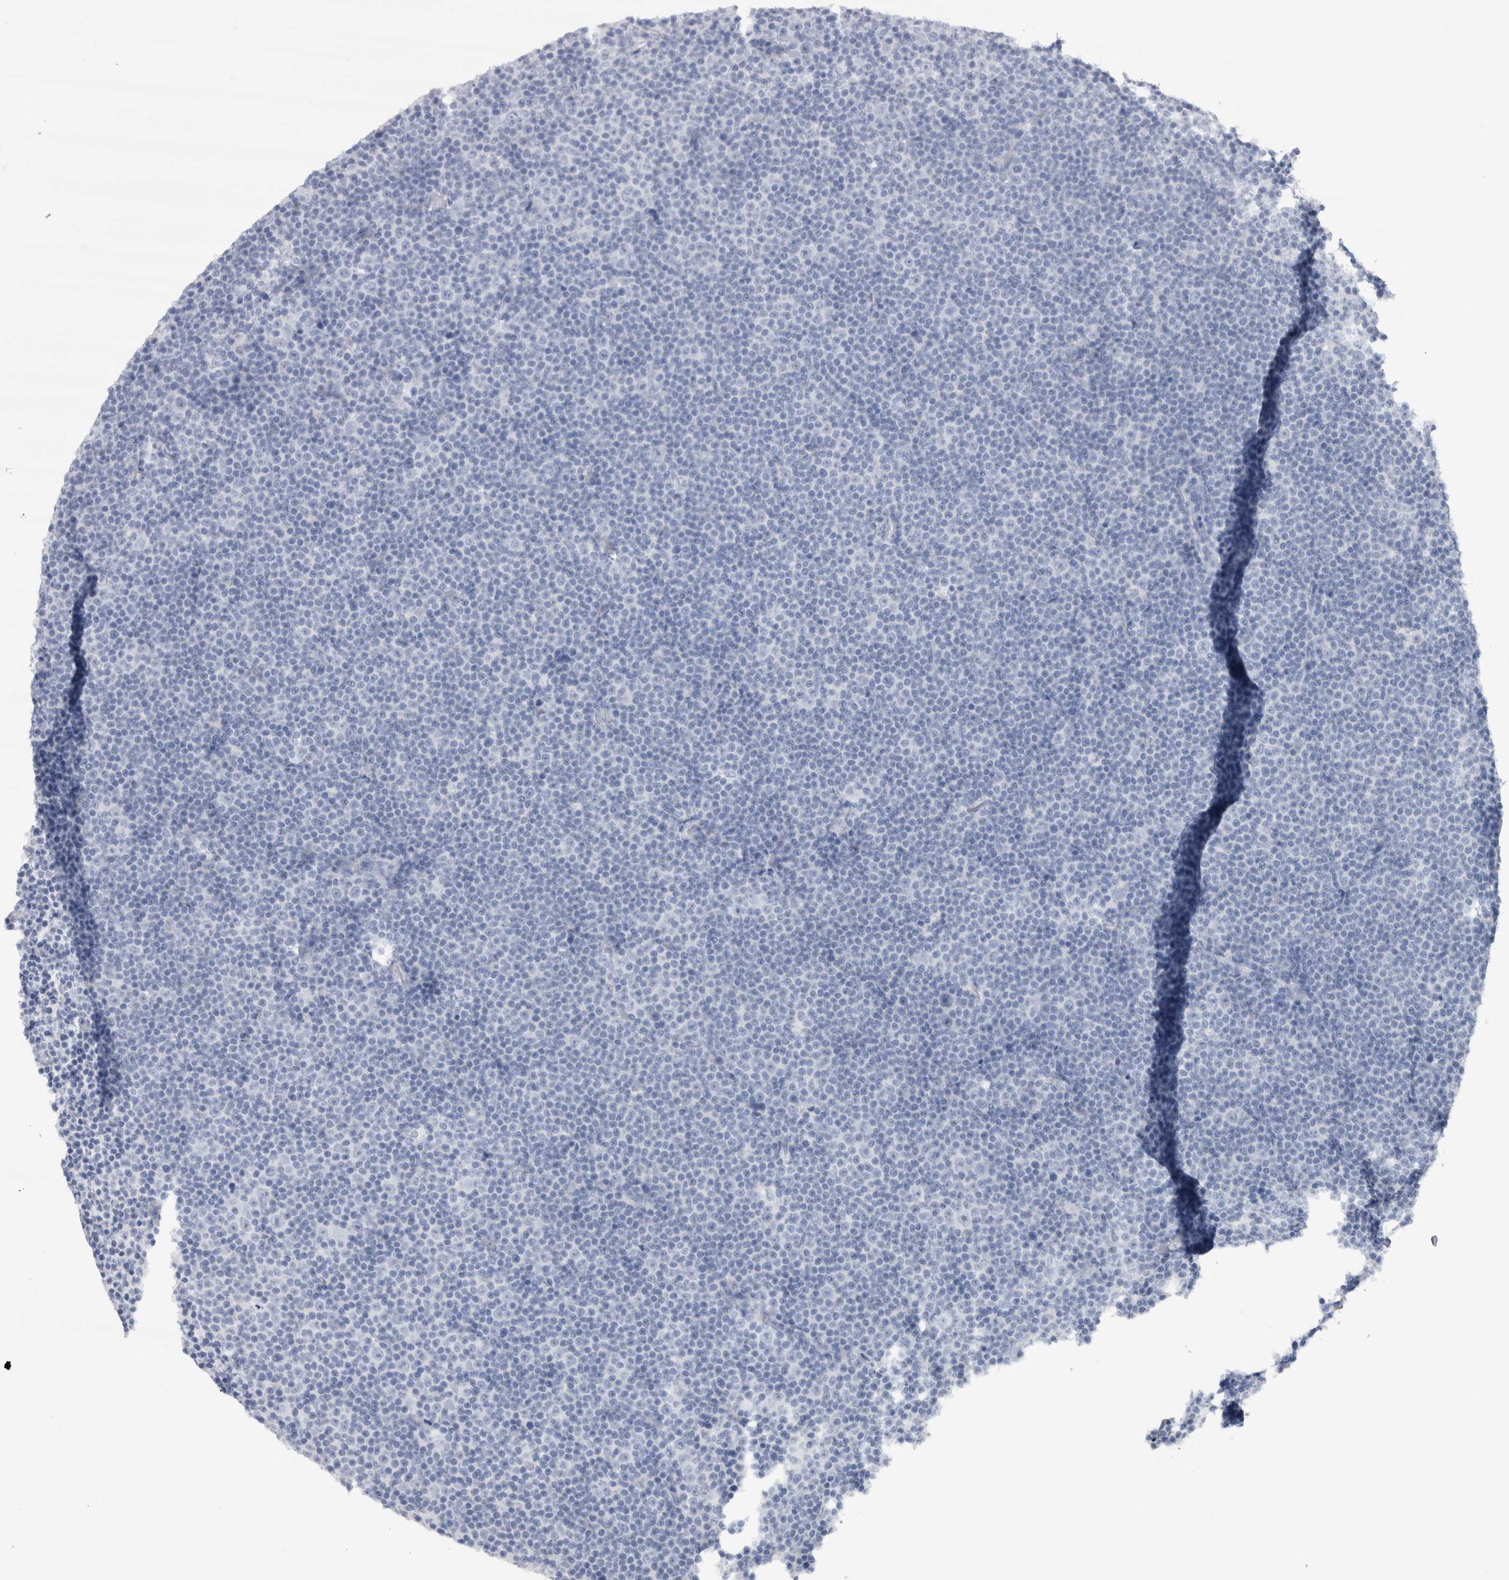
{"staining": {"intensity": "negative", "quantity": "none", "location": "none"}, "tissue": "lymphoma", "cell_type": "Tumor cells", "image_type": "cancer", "snomed": [{"axis": "morphology", "description": "Malignant lymphoma, non-Hodgkin's type, Low grade"}, {"axis": "topography", "description": "Lymph node"}], "caption": "The micrograph shows no significant staining in tumor cells of lymphoma.", "gene": "CDH17", "patient": {"sex": "female", "age": 67}}